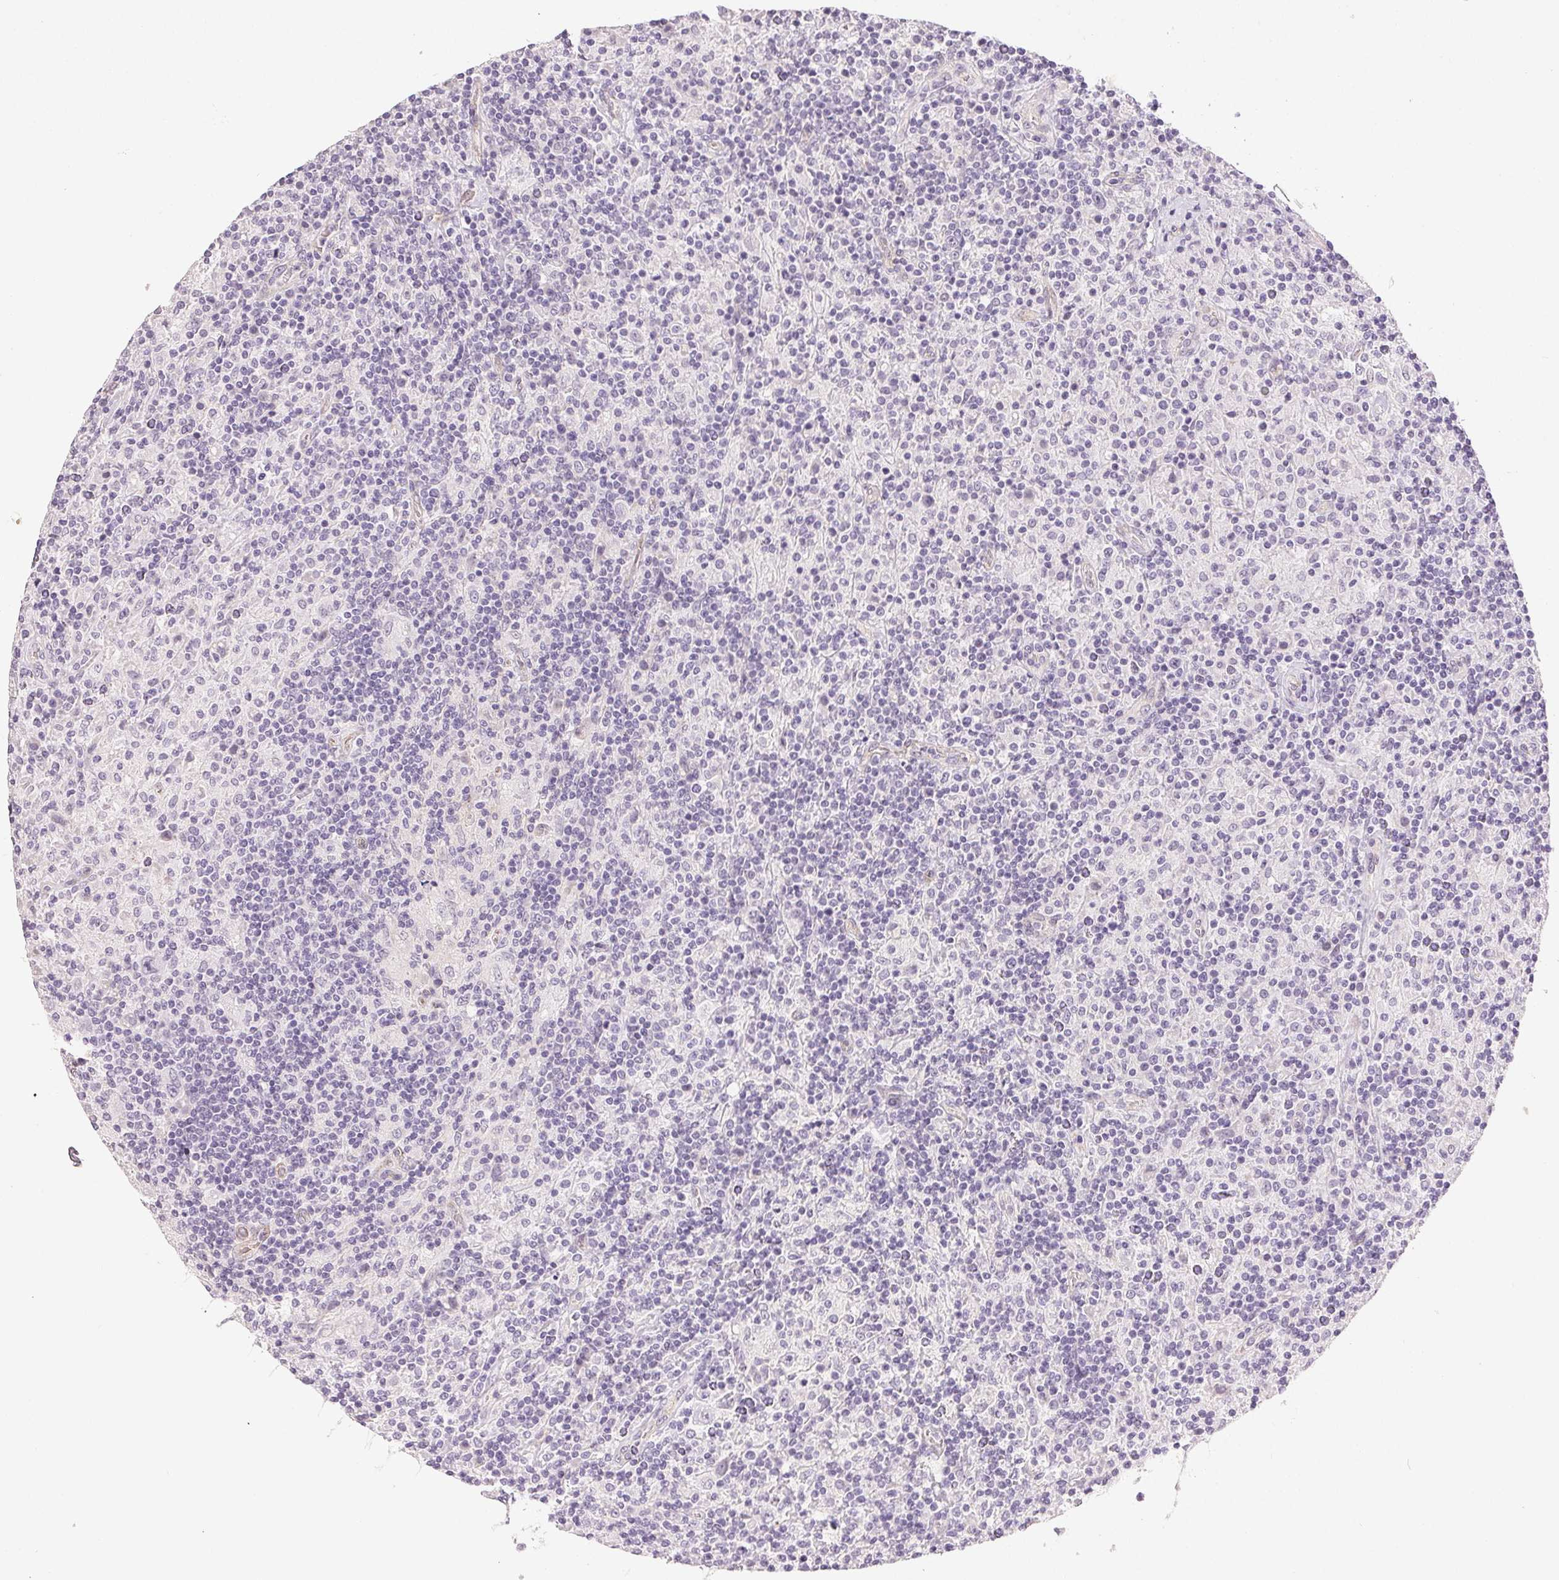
{"staining": {"intensity": "negative", "quantity": "none", "location": "none"}, "tissue": "lymphoma", "cell_type": "Tumor cells", "image_type": "cancer", "snomed": [{"axis": "morphology", "description": "Hodgkin's disease, NOS"}, {"axis": "topography", "description": "Lymph node"}], "caption": "Tumor cells are negative for brown protein staining in lymphoma. The staining is performed using DAB brown chromogen with nuclei counter-stained in using hematoxylin.", "gene": "PLCB1", "patient": {"sex": "male", "age": 70}}